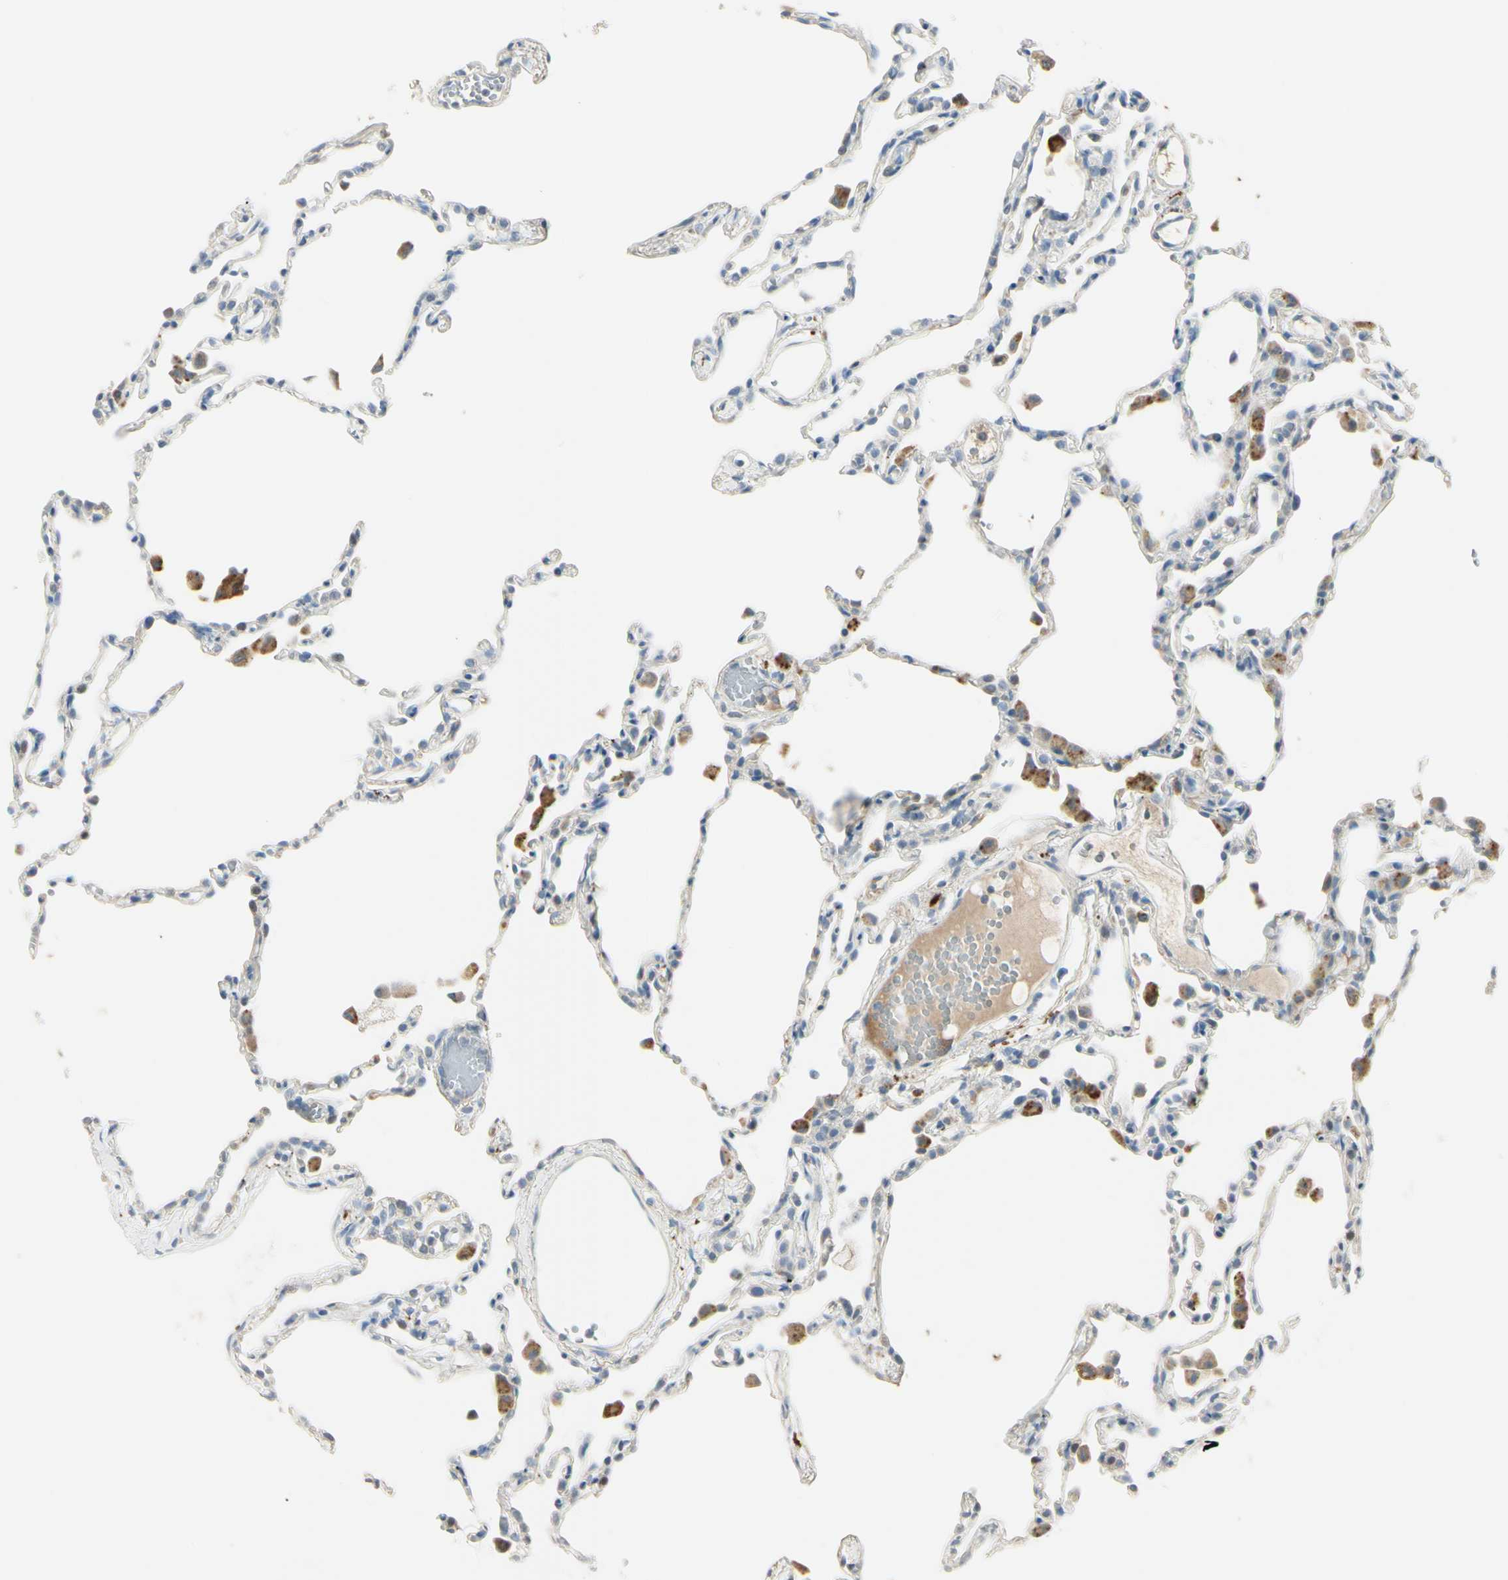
{"staining": {"intensity": "weak", "quantity": "25%-75%", "location": "cytoplasmic/membranous"}, "tissue": "lung", "cell_type": "Alveolar cells", "image_type": "normal", "snomed": [{"axis": "morphology", "description": "Normal tissue, NOS"}, {"axis": "topography", "description": "Lung"}], "caption": "Weak cytoplasmic/membranous staining is seen in about 25%-75% of alveolar cells in benign lung. (IHC, brightfield microscopy, high magnification).", "gene": "ANGPTL1", "patient": {"sex": "female", "age": 49}}